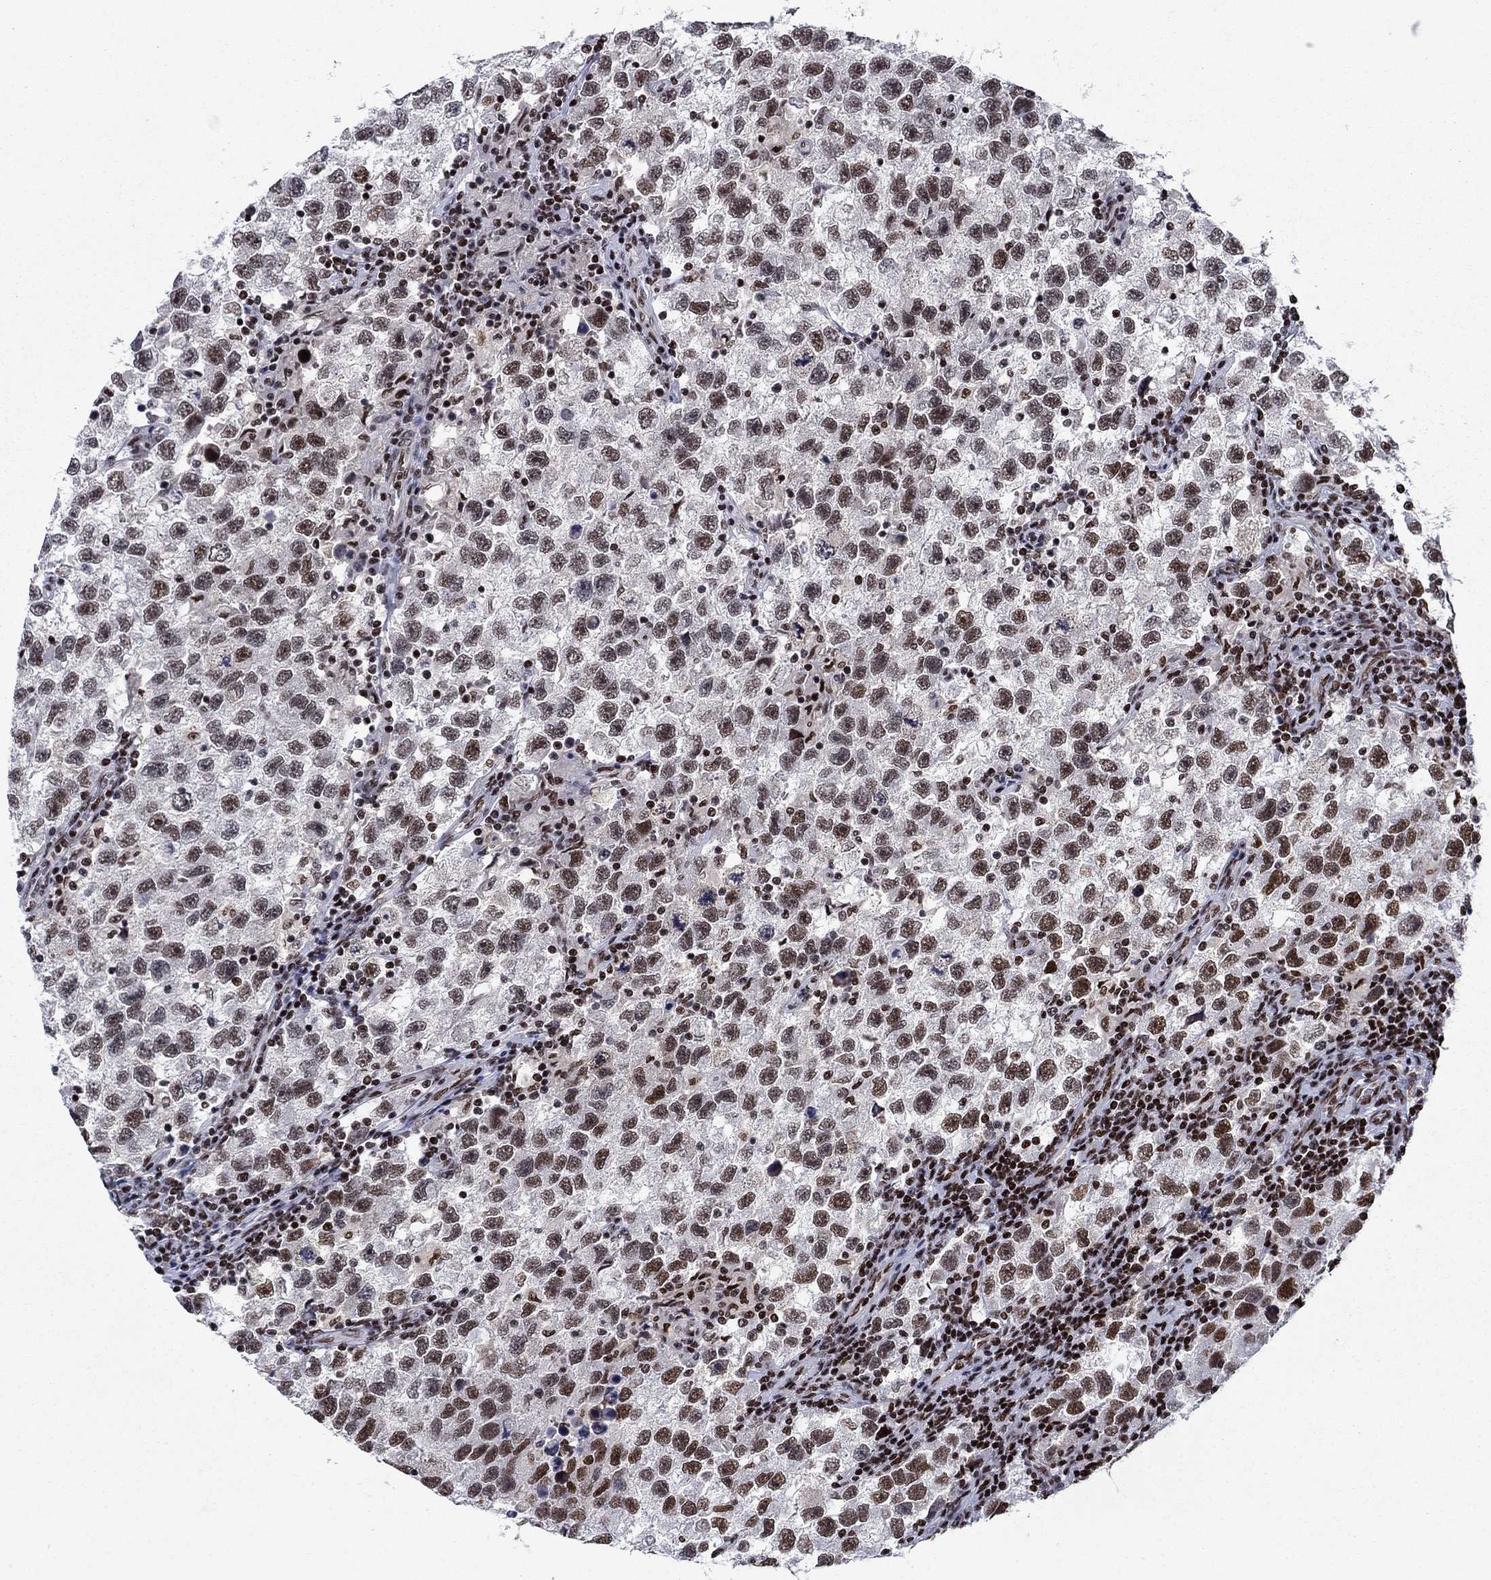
{"staining": {"intensity": "weak", "quantity": ">75%", "location": "nuclear"}, "tissue": "testis cancer", "cell_type": "Tumor cells", "image_type": "cancer", "snomed": [{"axis": "morphology", "description": "Seminoma, NOS"}, {"axis": "topography", "description": "Testis"}], "caption": "About >75% of tumor cells in testis cancer show weak nuclear protein positivity as visualized by brown immunohistochemical staining.", "gene": "RPRD1B", "patient": {"sex": "male", "age": 26}}